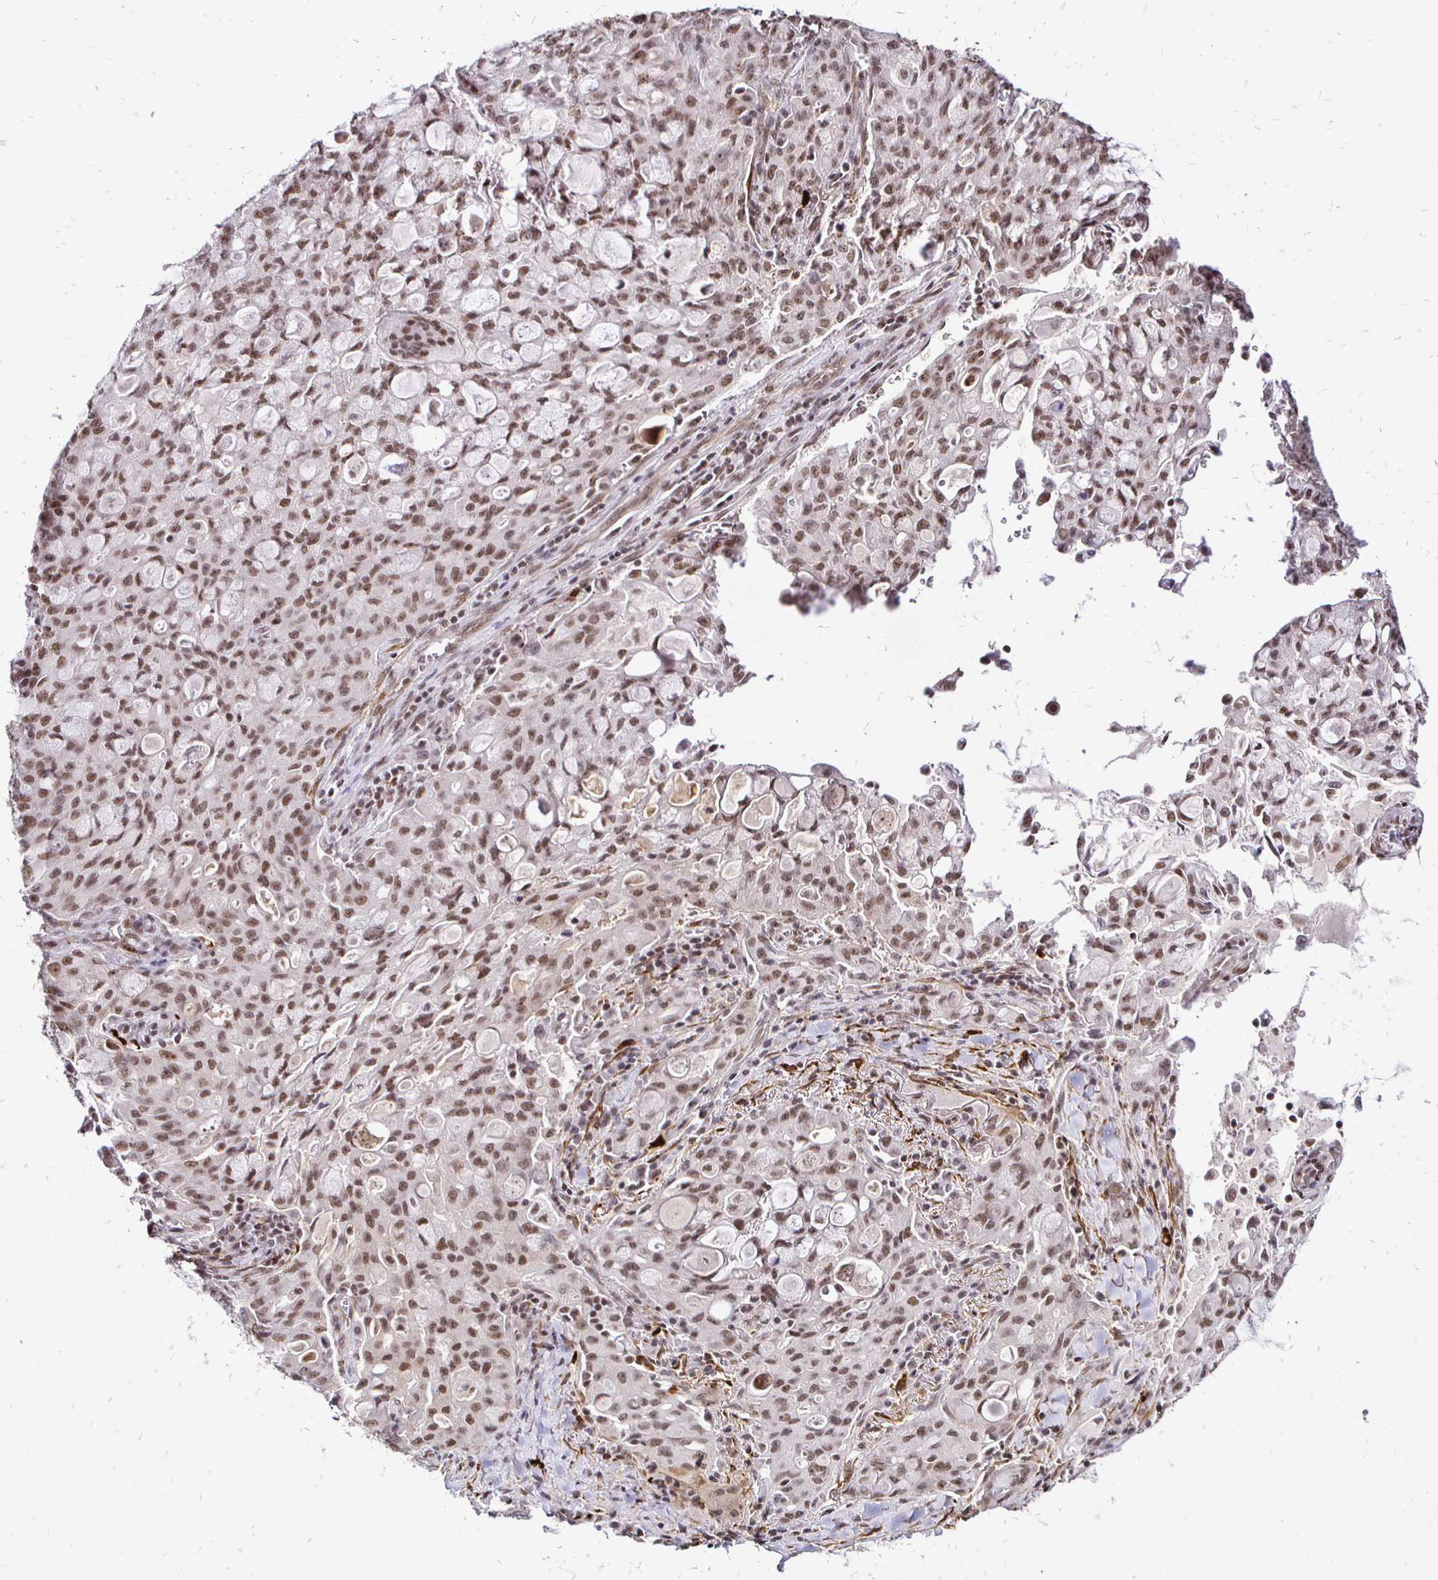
{"staining": {"intensity": "moderate", "quantity": ">75%", "location": "nuclear"}, "tissue": "lung cancer", "cell_type": "Tumor cells", "image_type": "cancer", "snomed": [{"axis": "morphology", "description": "Adenocarcinoma, NOS"}, {"axis": "topography", "description": "Lung"}], "caption": "A brown stain highlights moderate nuclear staining of a protein in human adenocarcinoma (lung) tumor cells.", "gene": "SIN3A", "patient": {"sex": "female", "age": 44}}